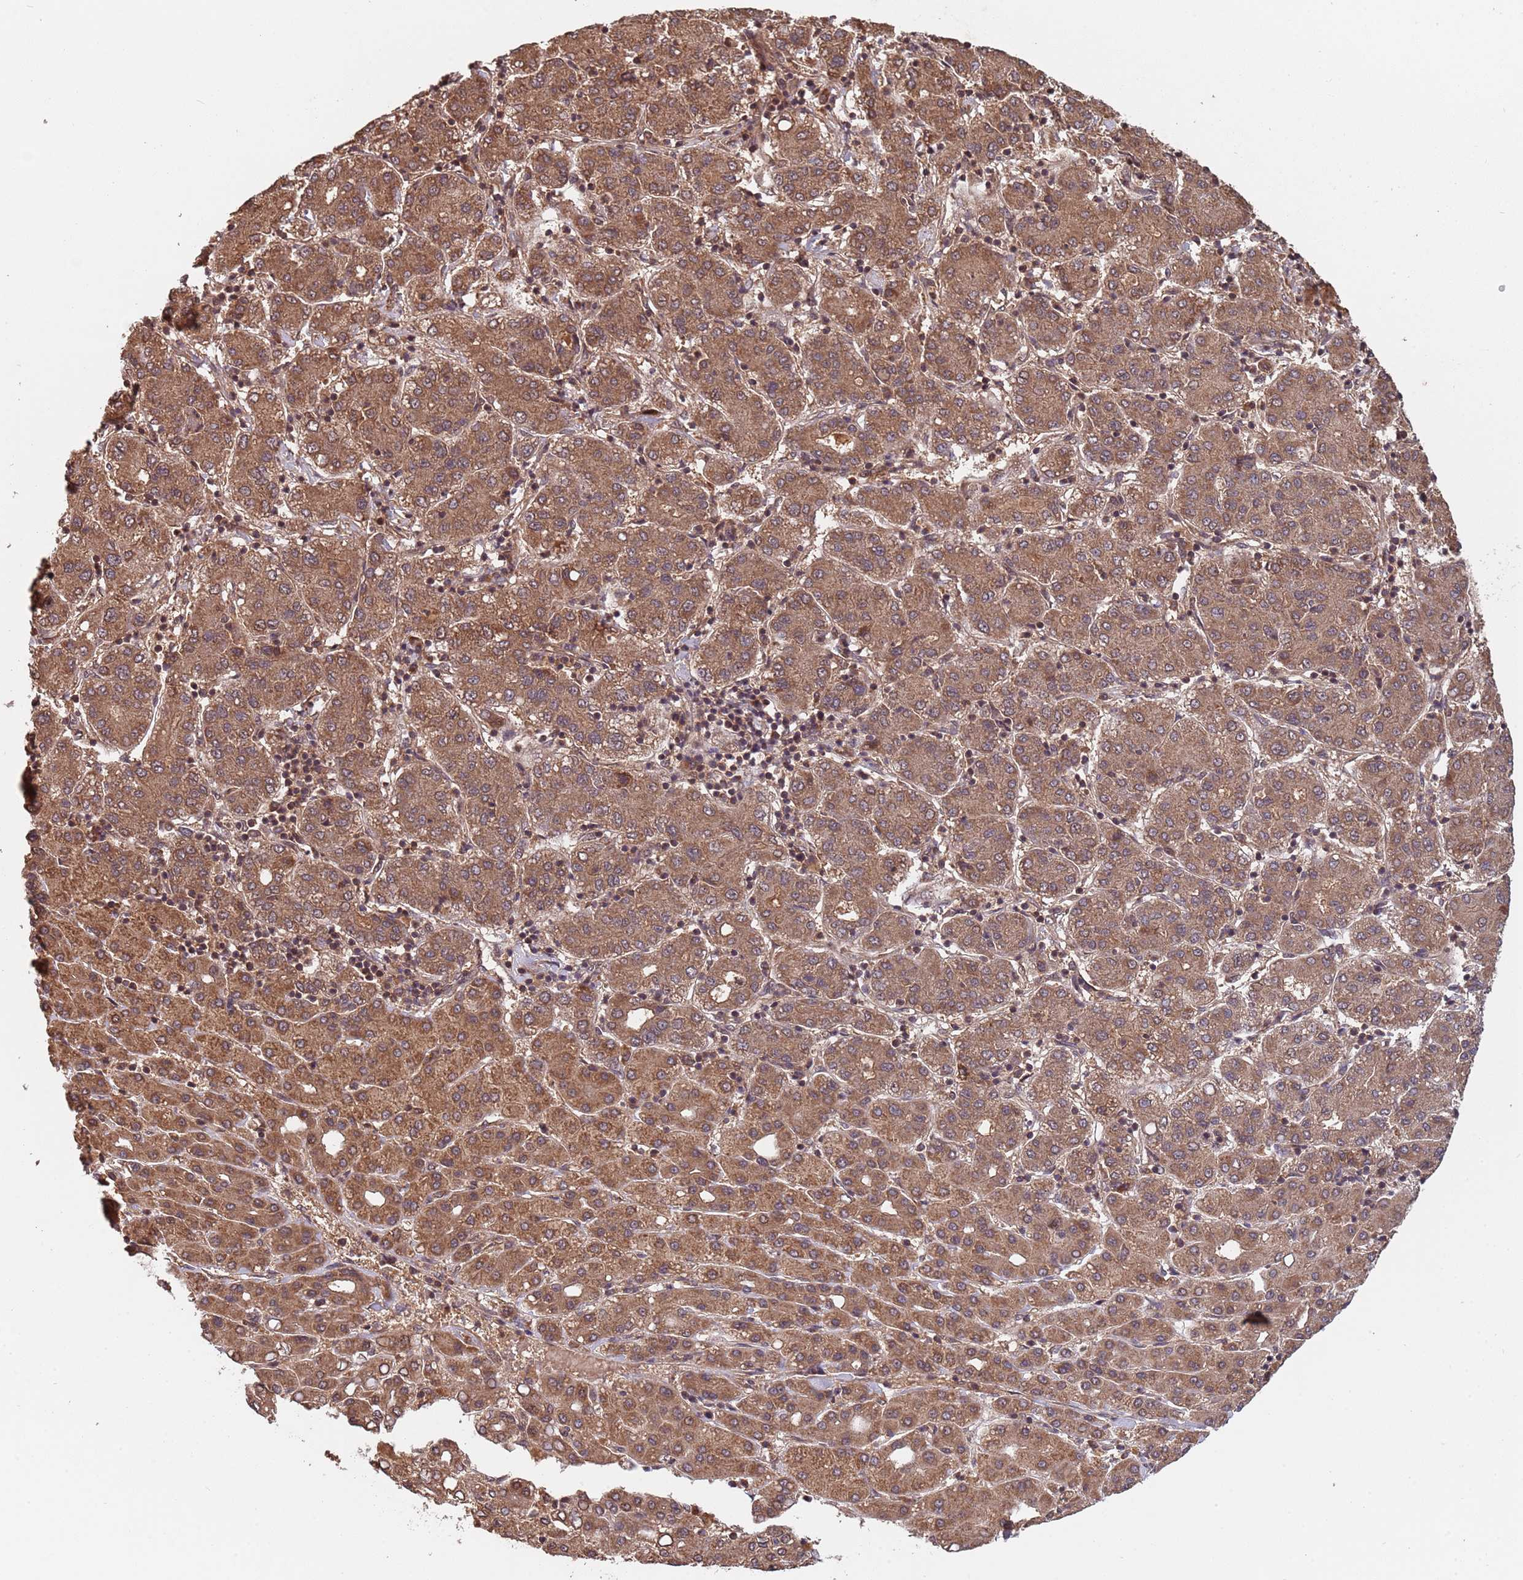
{"staining": {"intensity": "moderate", "quantity": ">75%", "location": "cytoplasmic/membranous"}, "tissue": "liver cancer", "cell_type": "Tumor cells", "image_type": "cancer", "snomed": [{"axis": "morphology", "description": "Carcinoma, Hepatocellular, NOS"}, {"axis": "topography", "description": "Liver"}], "caption": "Immunohistochemistry (IHC) photomicrograph of neoplastic tissue: human hepatocellular carcinoma (liver) stained using immunohistochemistry (IHC) demonstrates medium levels of moderate protein expression localized specifically in the cytoplasmic/membranous of tumor cells, appearing as a cytoplasmic/membranous brown color.", "gene": "ERI1", "patient": {"sex": "male", "age": 65}}